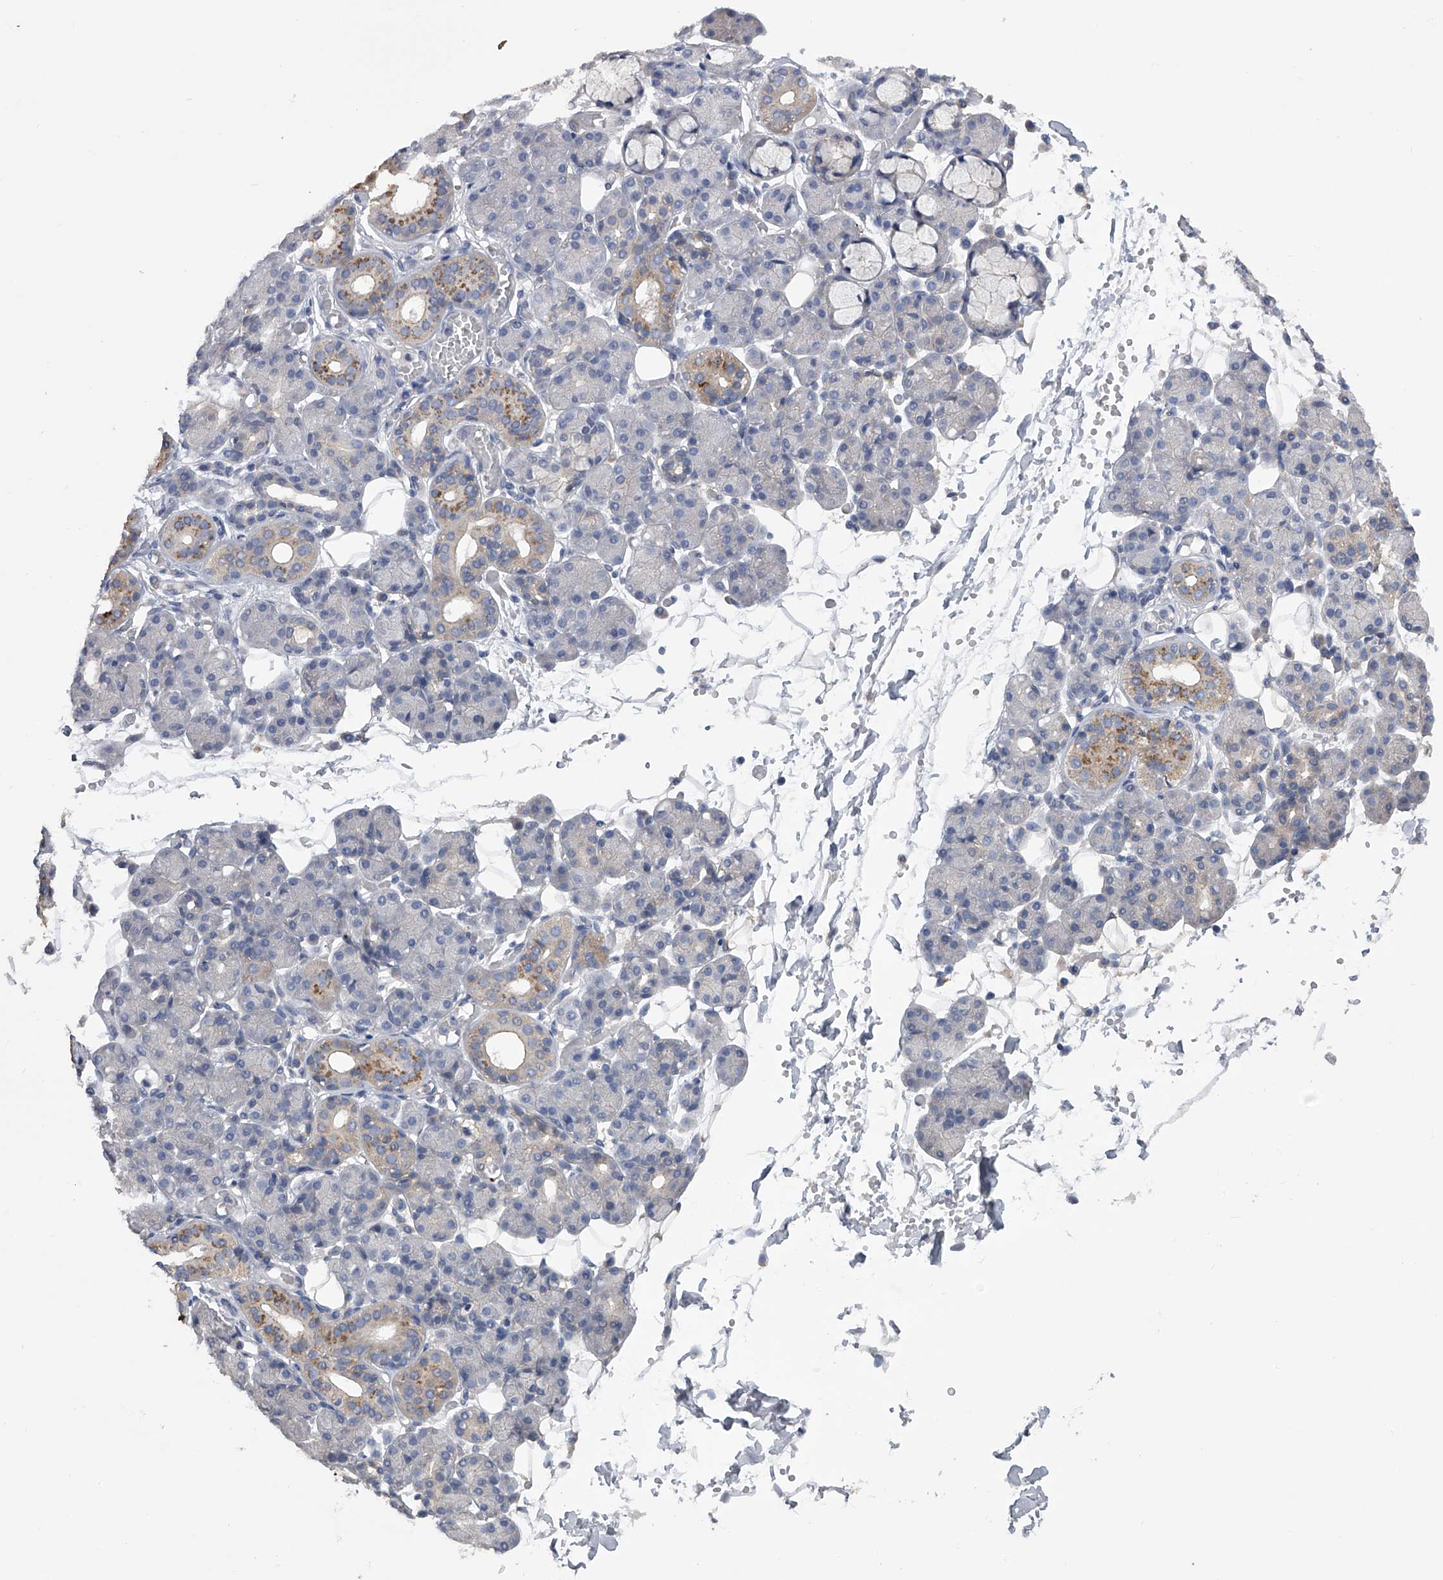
{"staining": {"intensity": "weak", "quantity": "<25%", "location": "cytoplasmic/membranous"}, "tissue": "salivary gland", "cell_type": "Glandular cells", "image_type": "normal", "snomed": [{"axis": "morphology", "description": "Normal tissue, NOS"}, {"axis": "topography", "description": "Salivary gland"}], "caption": "This is a micrograph of immunohistochemistry (IHC) staining of benign salivary gland, which shows no expression in glandular cells. Nuclei are stained in blue.", "gene": "ZNF343", "patient": {"sex": "male", "age": 63}}